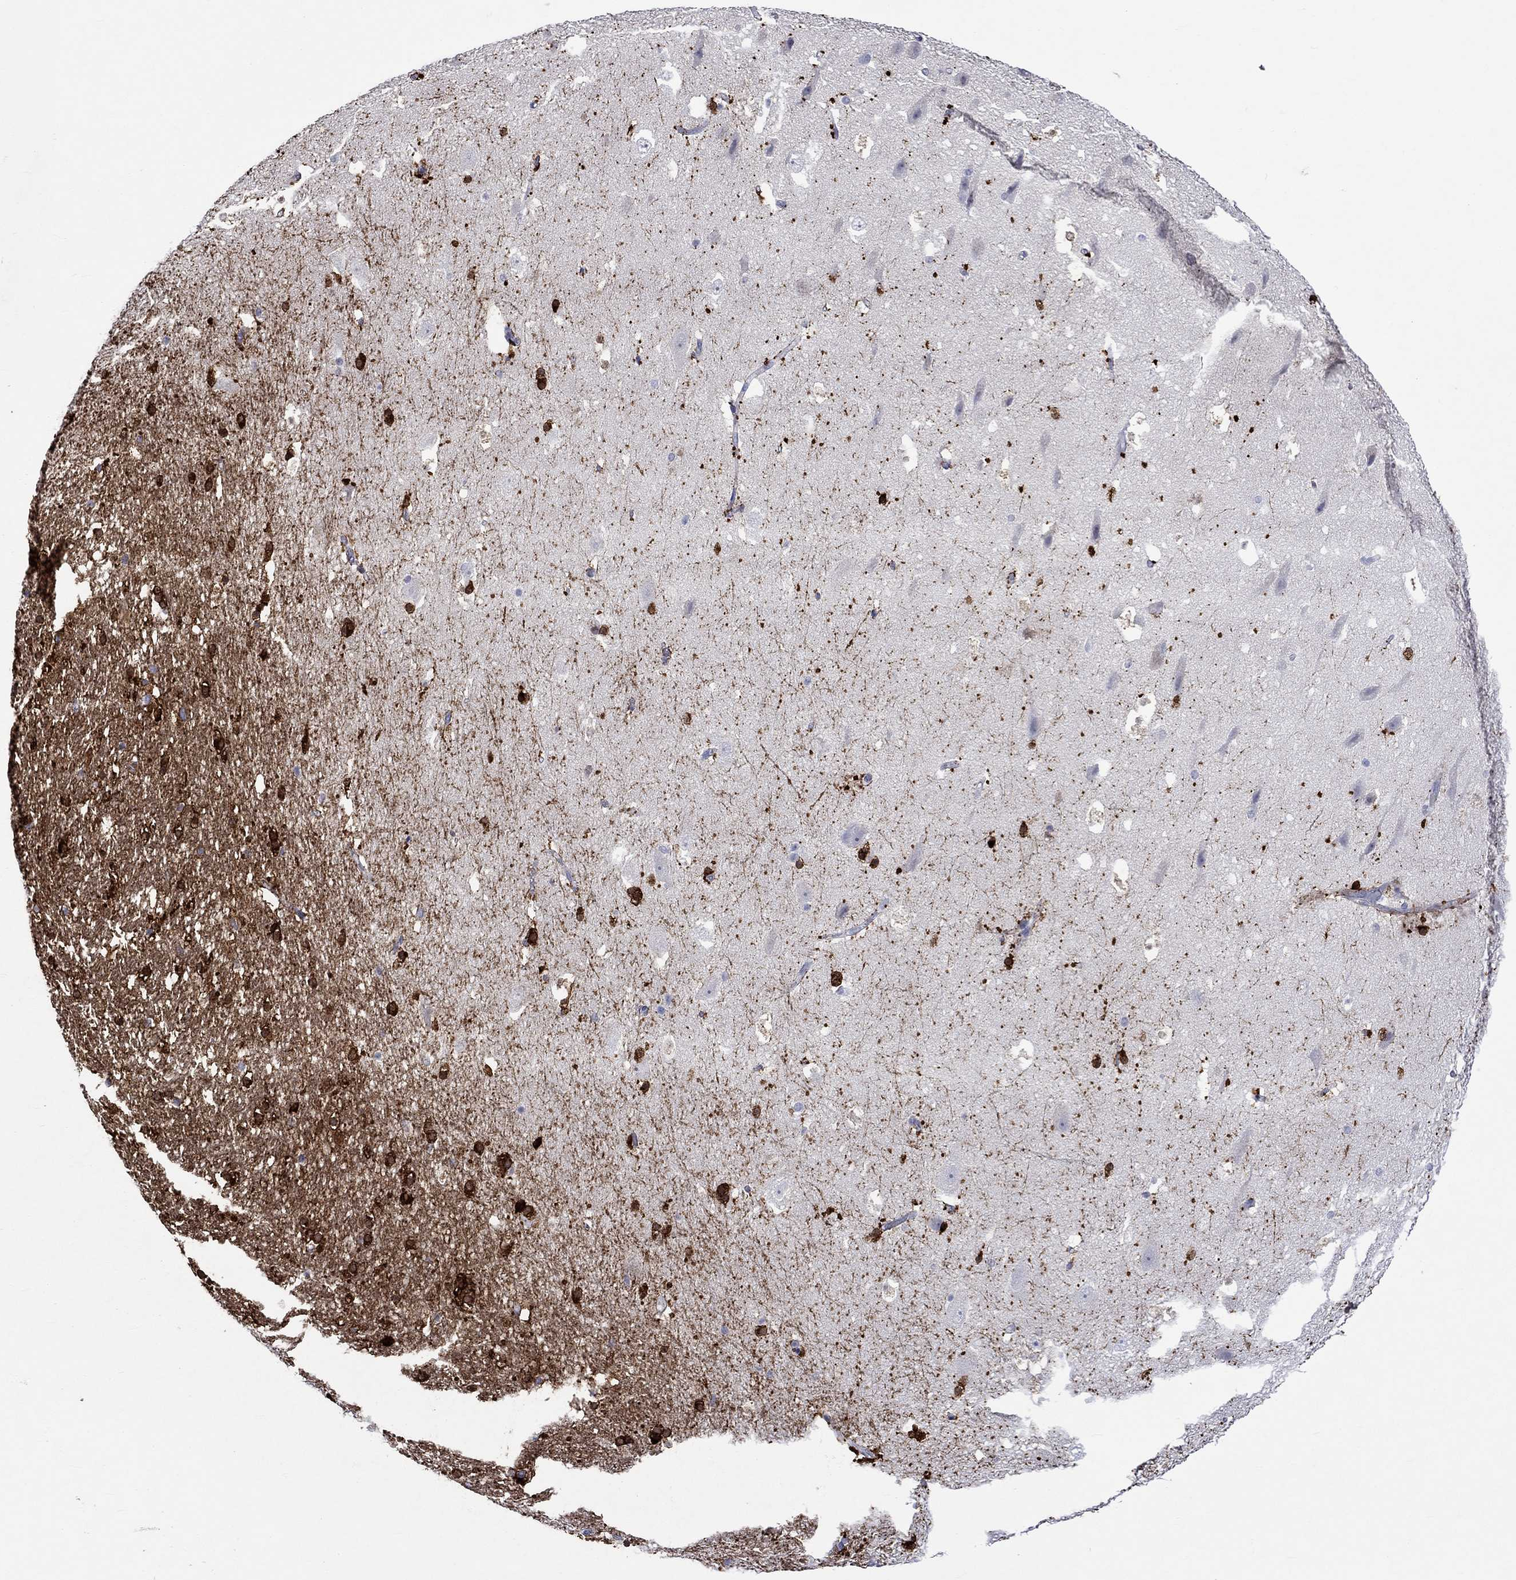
{"staining": {"intensity": "strong", "quantity": "25%-75%", "location": "cytoplasmic/membranous"}, "tissue": "hippocampus", "cell_type": "Glial cells", "image_type": "normal", "snomed": [{"axis": "morphology", "description": "Normal tissue, NOS"}, {"axis": "topography", "description": "Hippocampus"}], "caption": "This is a micrograph of IHC staining of benign hippocampus, which shows strong staining in the cytoplasmic/membranous of glial cells.", "gene": "CRYAB", "patient": {"sex": "male", "age": 51}}